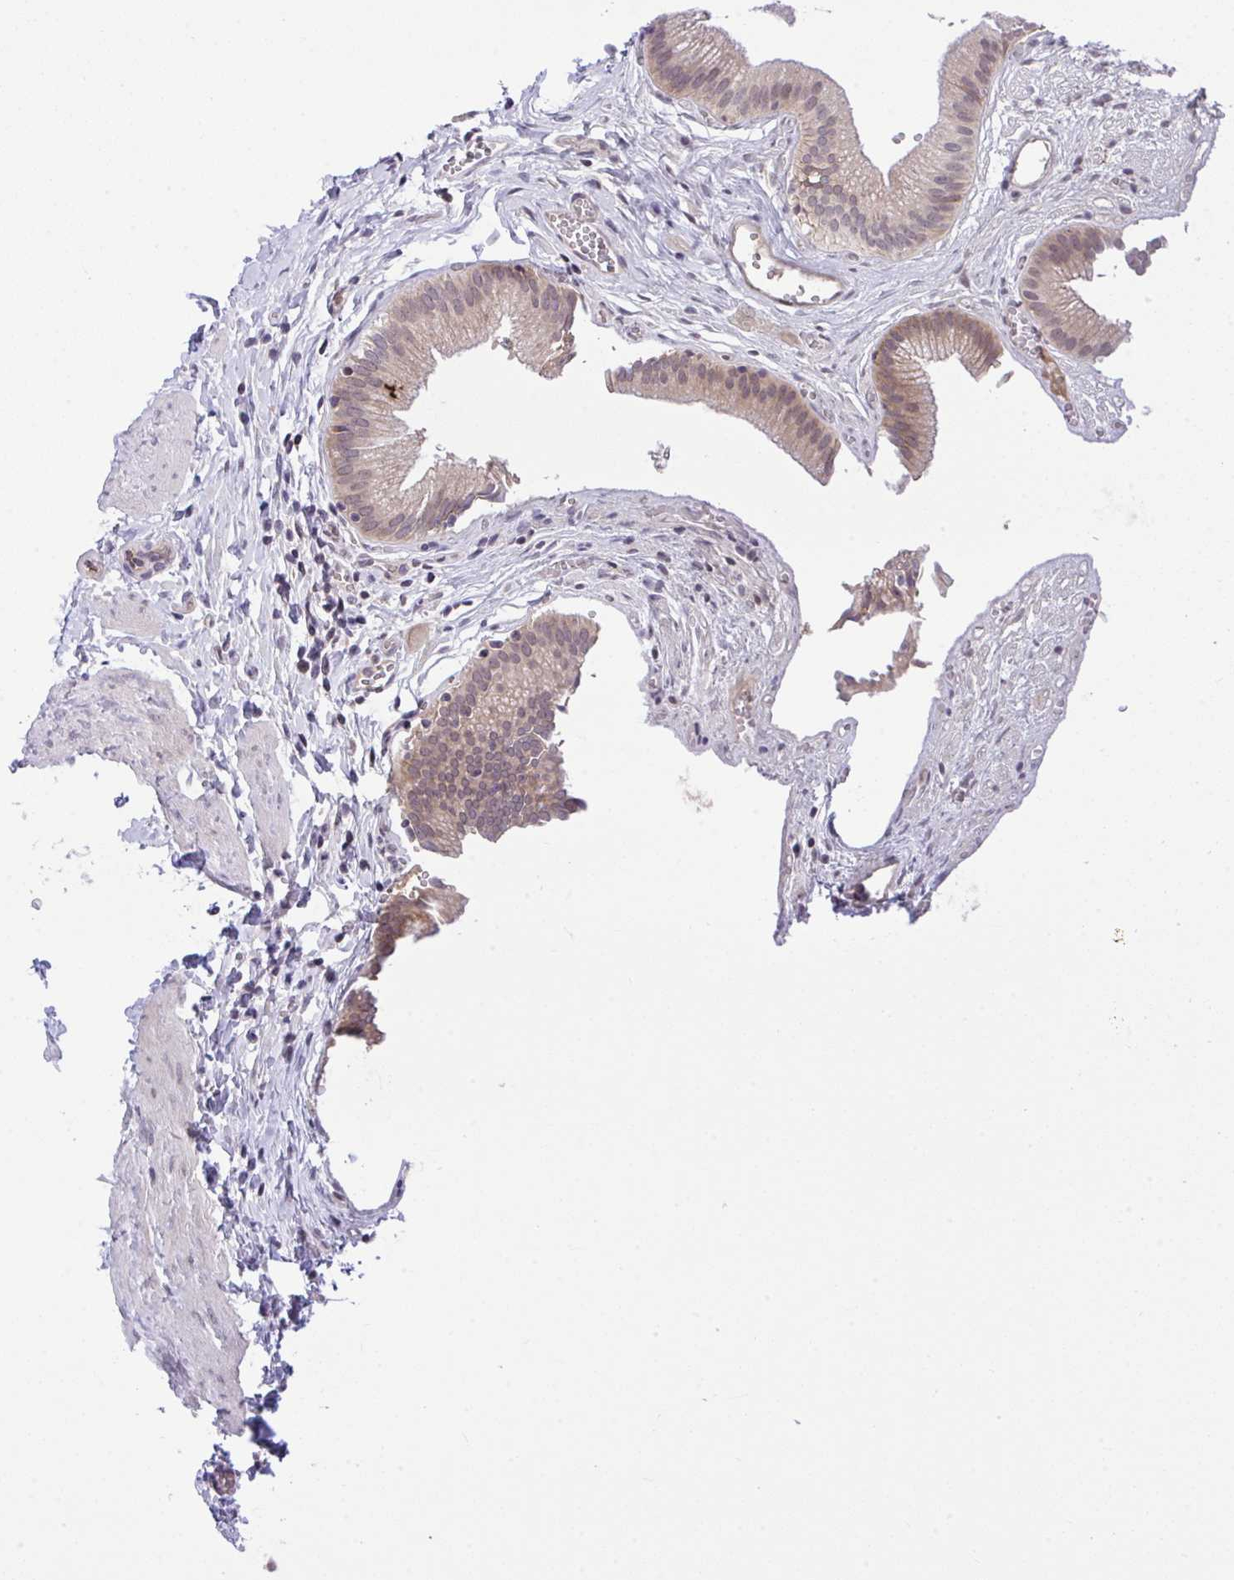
{"staining": {"intensity": "moderate", "quantity": "25%-75%", "location": "cytoplasmic/membranous"}, "tissue": "gallbladder", "cell_type": "Glandular cells", "image_type": "normal", "snomed": [{"axis": "morphology", "description": "Normal tissue, NOS"}, {"axis": "topography", "description": "Gallbladder"}, {"axis": "topography", "description": "Peripheral nerve tissue"}], "caption": "Moderate cytoplasmic/membranous protein staining is appreciated in about 25%-75% of glandular cells in gallbladder.", "gene": "C9orf64", "patient": {"sex": "male", "age": 17}}